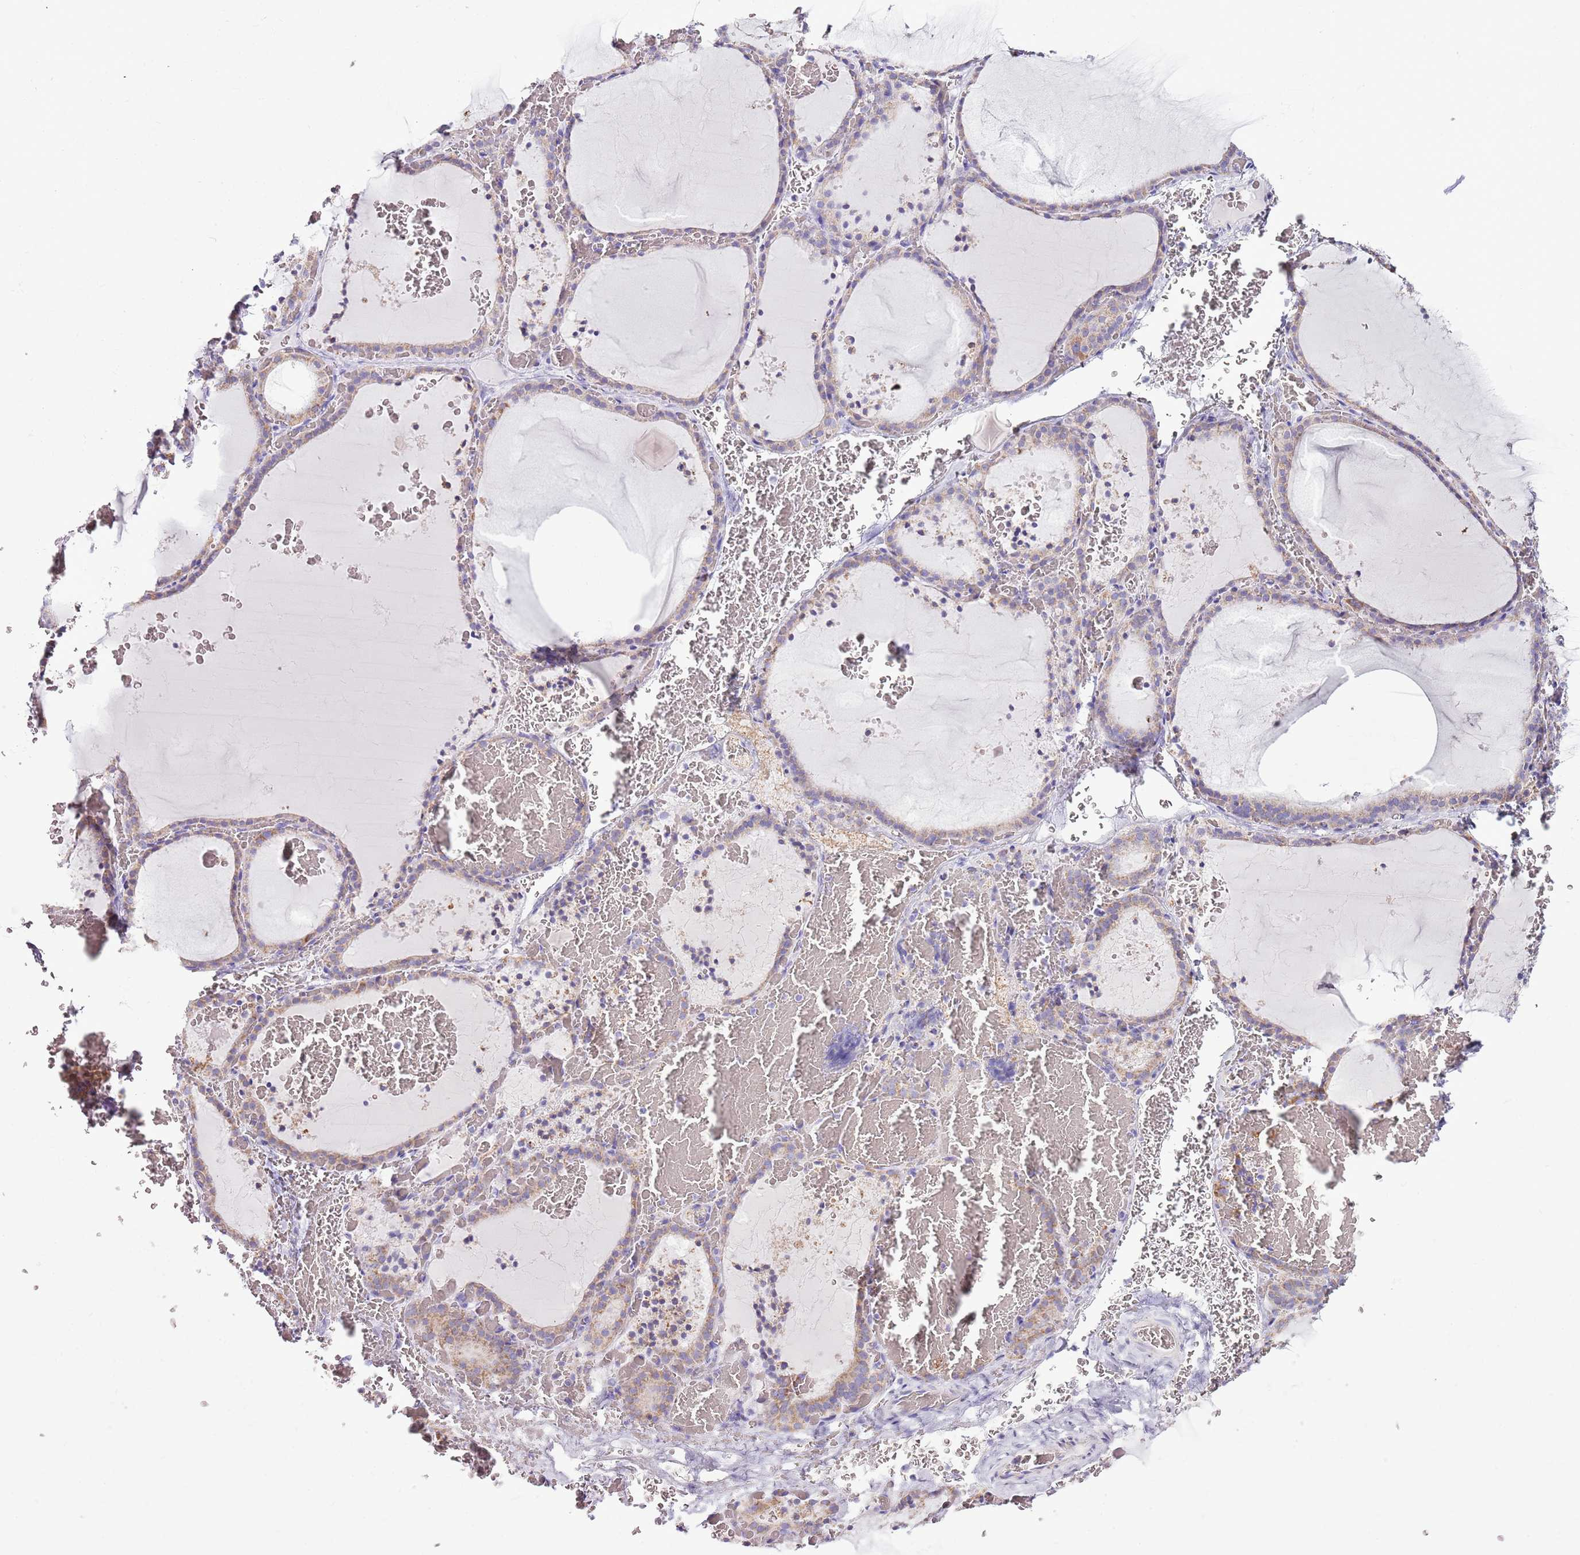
{"staining": {"intensity": "weak", "quantity": "25%-75%", "location": "cytoplasmic/membranous"}, "tissue": "thyroid gland", "cell_type": "Glandular cells", "image_type": "normal", "snomed": [{"axis": "morphology", "description": "Normal tissue, NOS"}, {"axis": "topography", "description": "Thyroid gland"}], "caption": "IHC of normal thyroid gland demonstrates low levels of weak cytoplasmic/membranous positivity in approximately 25%-75% of glandular cells. The protein is shown in brown color, while the nuclei are stained blue.", "gene": "SLC23A1", "patient": {"sex": "female", "age": 39}}